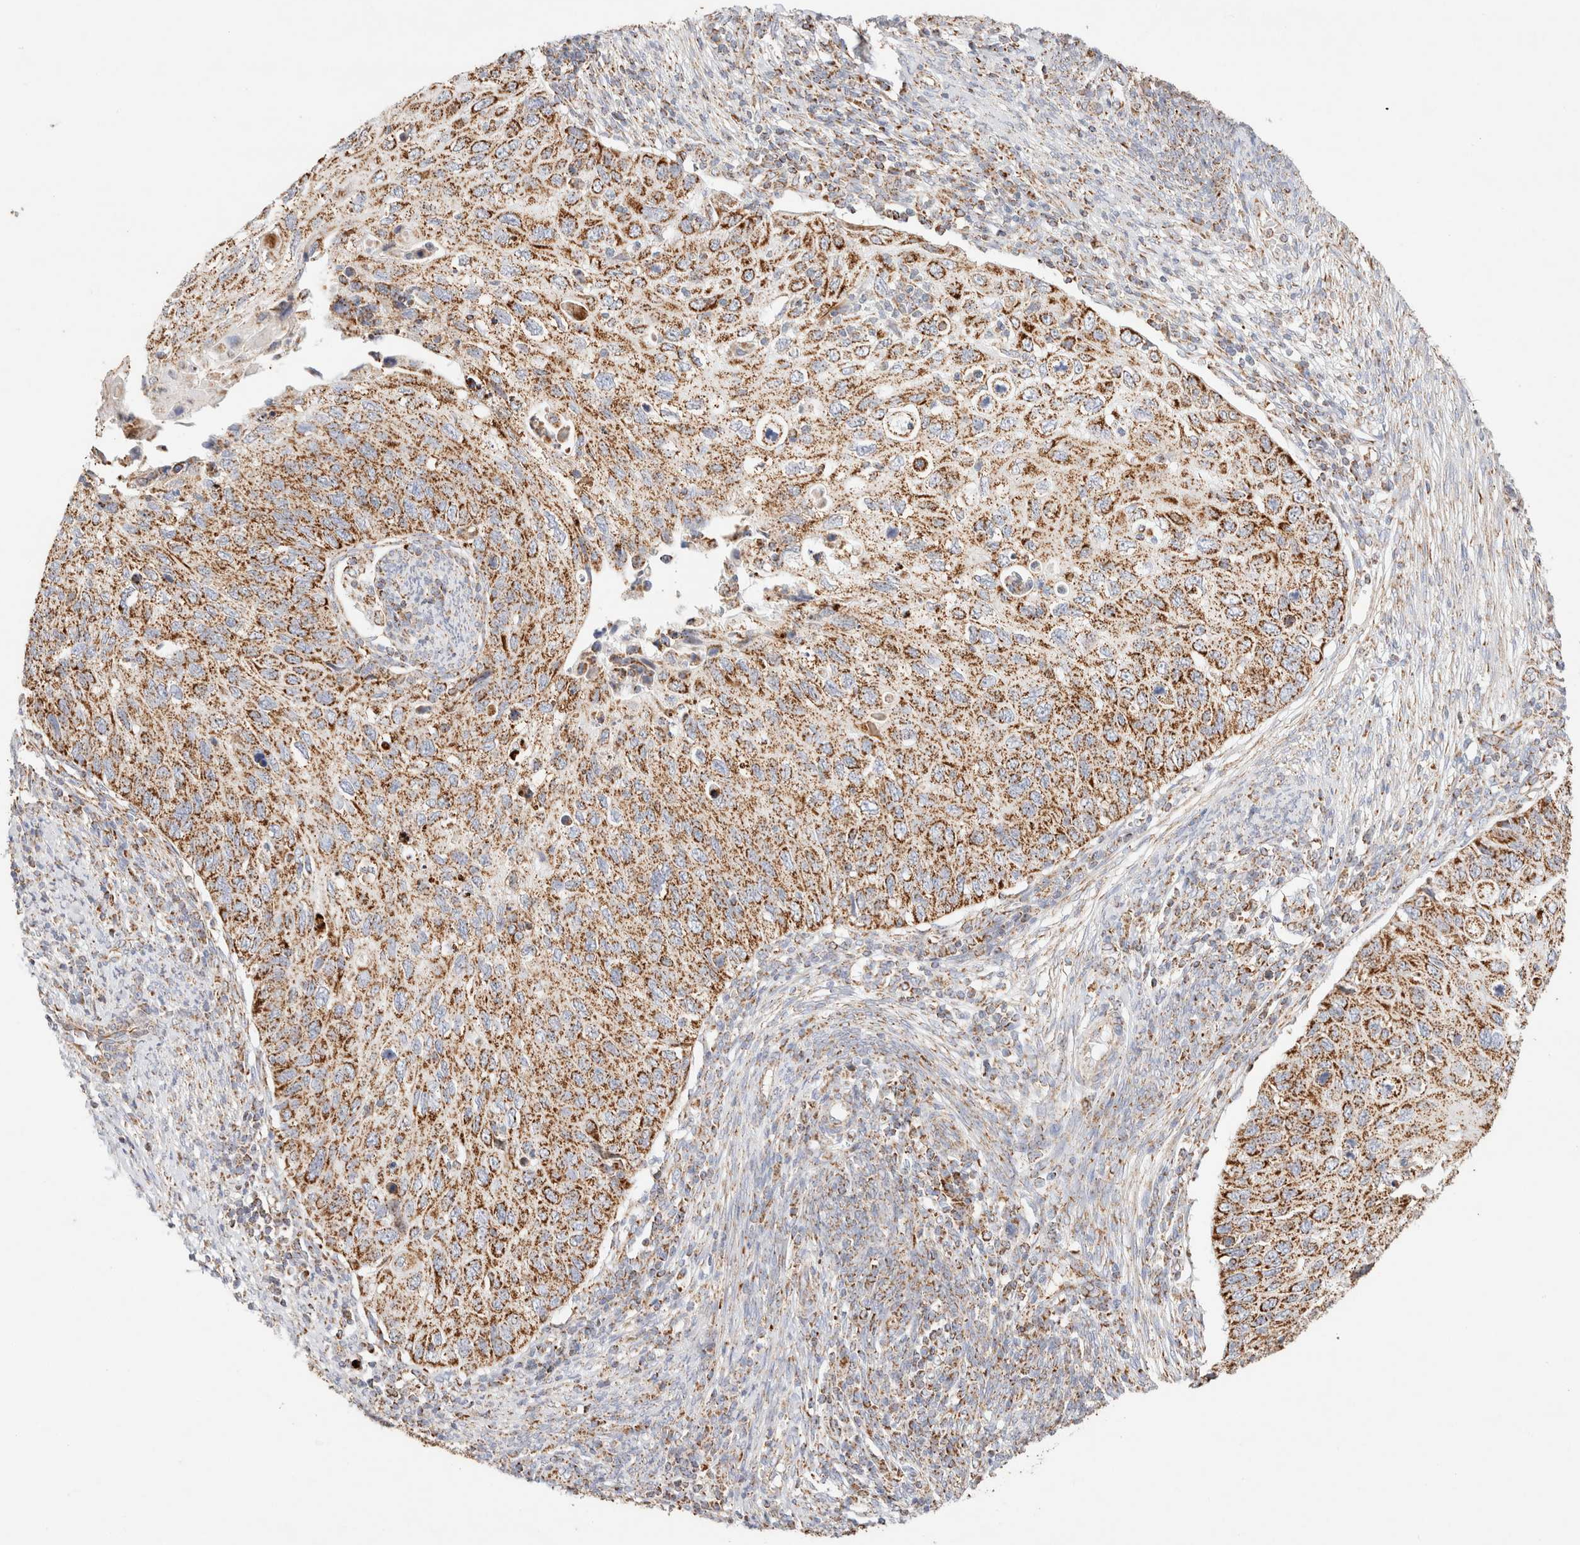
{"staining": {"intensity": "strong", "quantity": ">75%", "location": "cytoplasmic/membranous"}, "tissue": "cervical cancer", "cell_type": "Tumor cells", "image_type": "cancer", "snomed": [{"axis": "morphology", "description": "Squamous cell carcinoma, NOS"}, {"axis": "topography", "description": "Cervix"}], "caption": "An IHC image of neoplastic tissue is shown. Protein staining in brown shows strong cytoplasmic/membranous positivity in cervical squamous cell carcinoma within tumor cells.", "gene": "PHB2", "patient": {"sex": "female", "age": 70}}